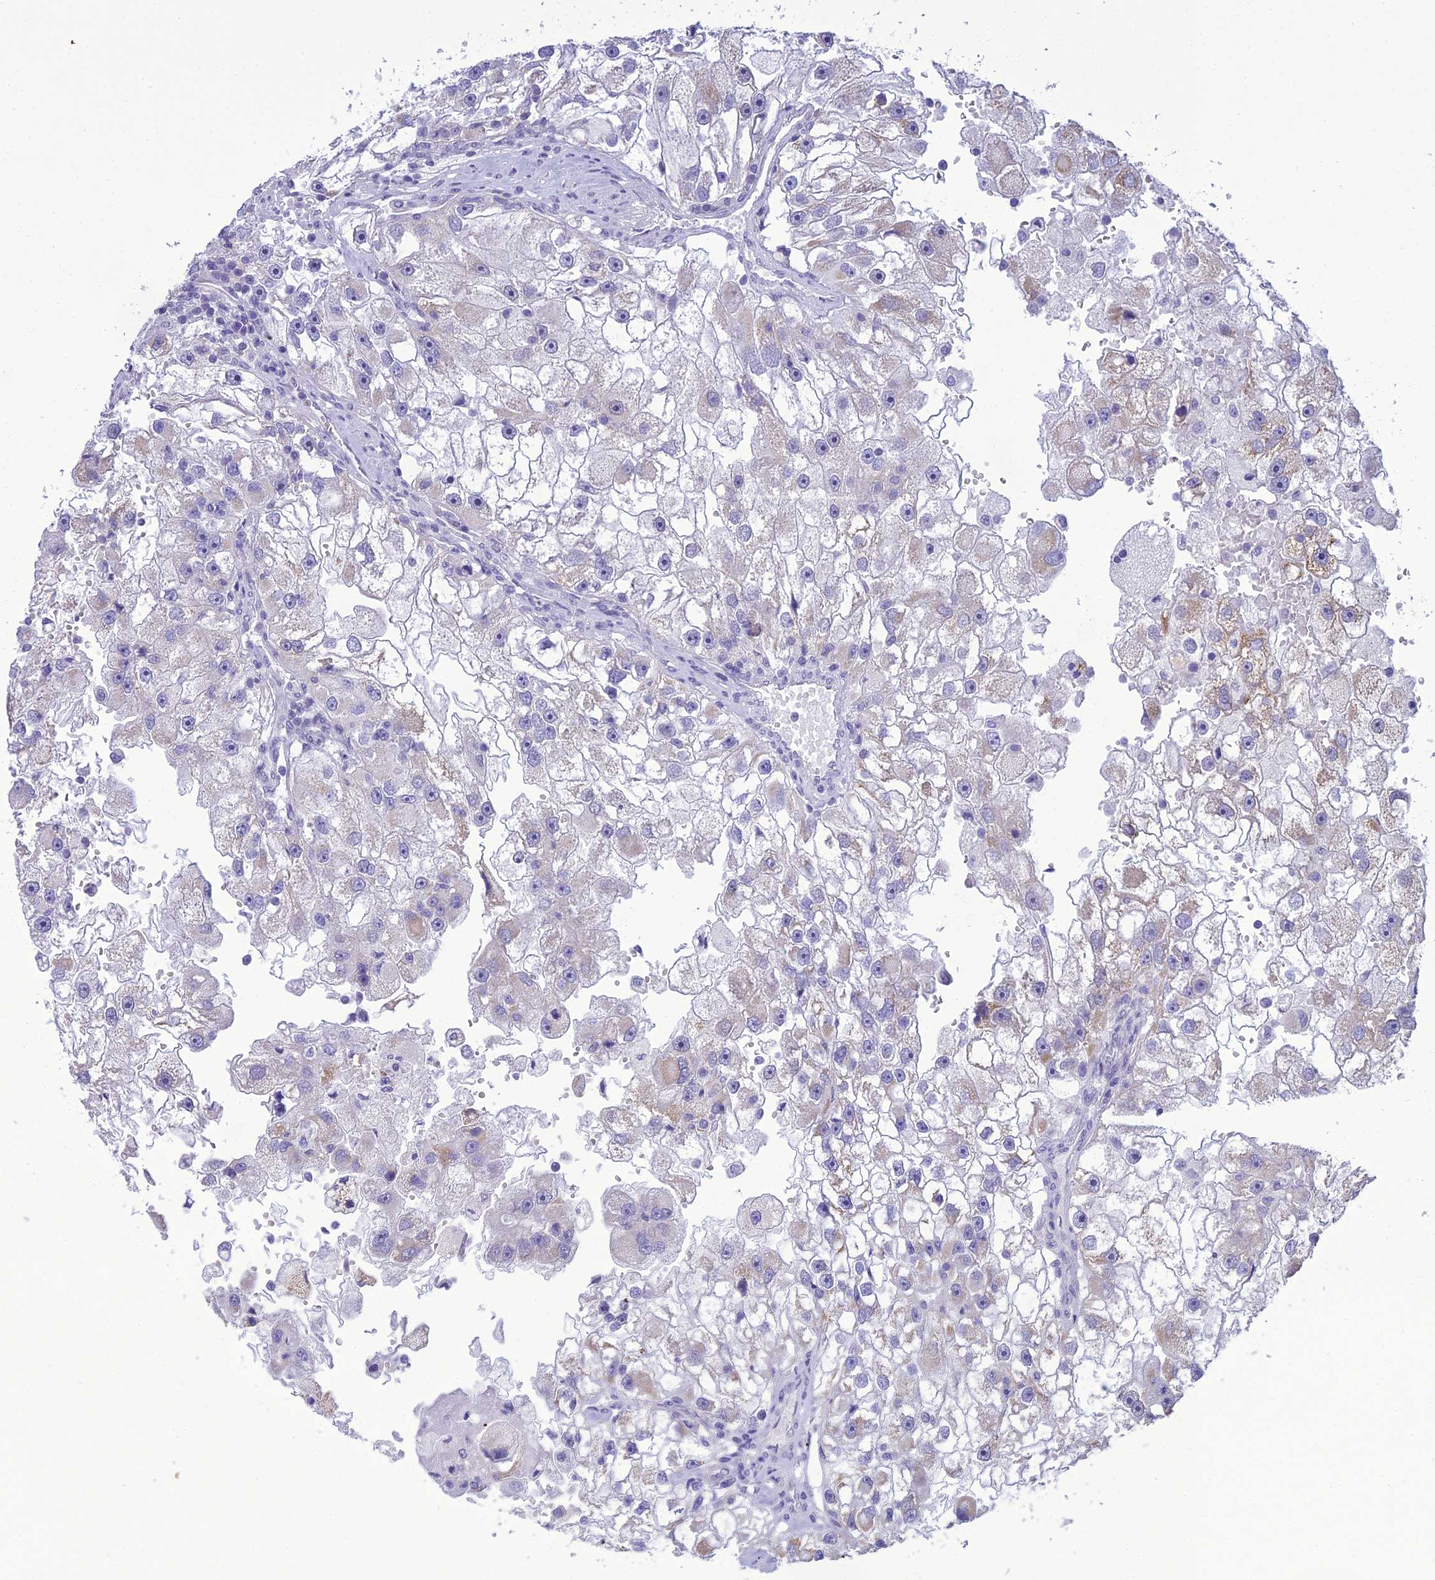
{"staining": {"intensity": "moderate", "quantity": "<25%", "location": "cytoplasmic/membranous"}, "tissue": "renal cancer", "cell_type": "Tumor cells", "image_type": "cancer", "snomed": [{"axis": "morphology", "description": "Adenocarcinoma, NOS"}, {"axis": "topography", "description": "Kidney"}], "caption": "Tumor cells demonstrate low levels of moderate cytoplasmic/membranous expression in about <25% of cells in human renal adenocarcinoma.", "gene": "B9D2", "patient": {"sex": "male", "age": 63}}